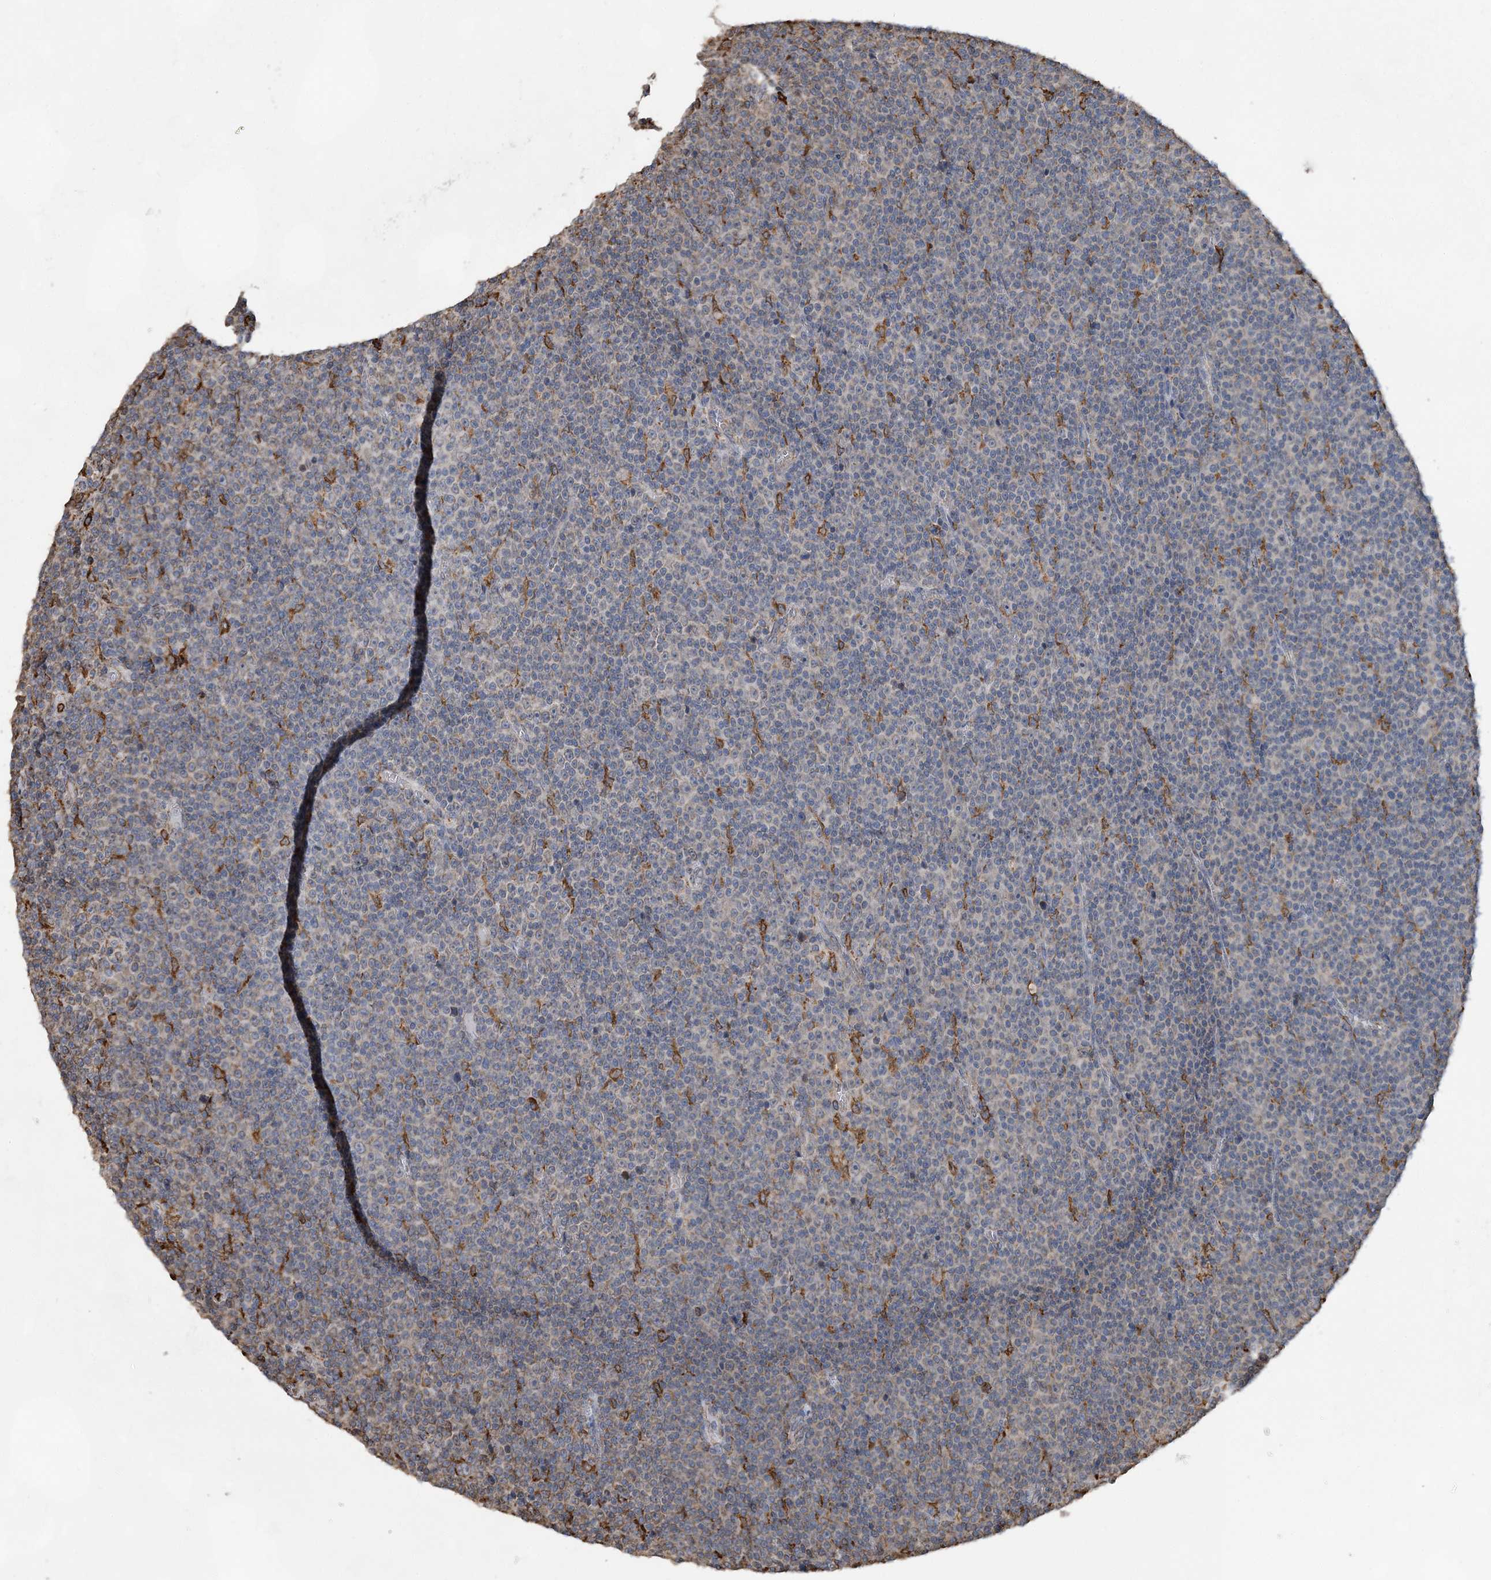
{"staining": {"intensity": "negative", "quantity": "none", "location": "none"}, "tissue": "lymphoma", "cell_type": "Tumor cells", "image_type": "cancer", "snomed": [{"axis": "morphology", "description": "Malignant lymphoma, non-Hodgkin's type, Low grade"}, {"axis": "topography", "description": "Lymph node"}], "caption": "An IHC histopathology image of low-grade malignant lymphoma, non-Hodgkin's type is shown. There is no staining in tumor cells of low-grade malignant lymphoma, non-Hodgkin's type. (DAB (3,3'-diaminobenzidine) immunohistochemistry (IHC) visualized using brightfield microscopy, high magnification).", "gene": "WDR12", "patient": {"sex": "female", "age": 67}}